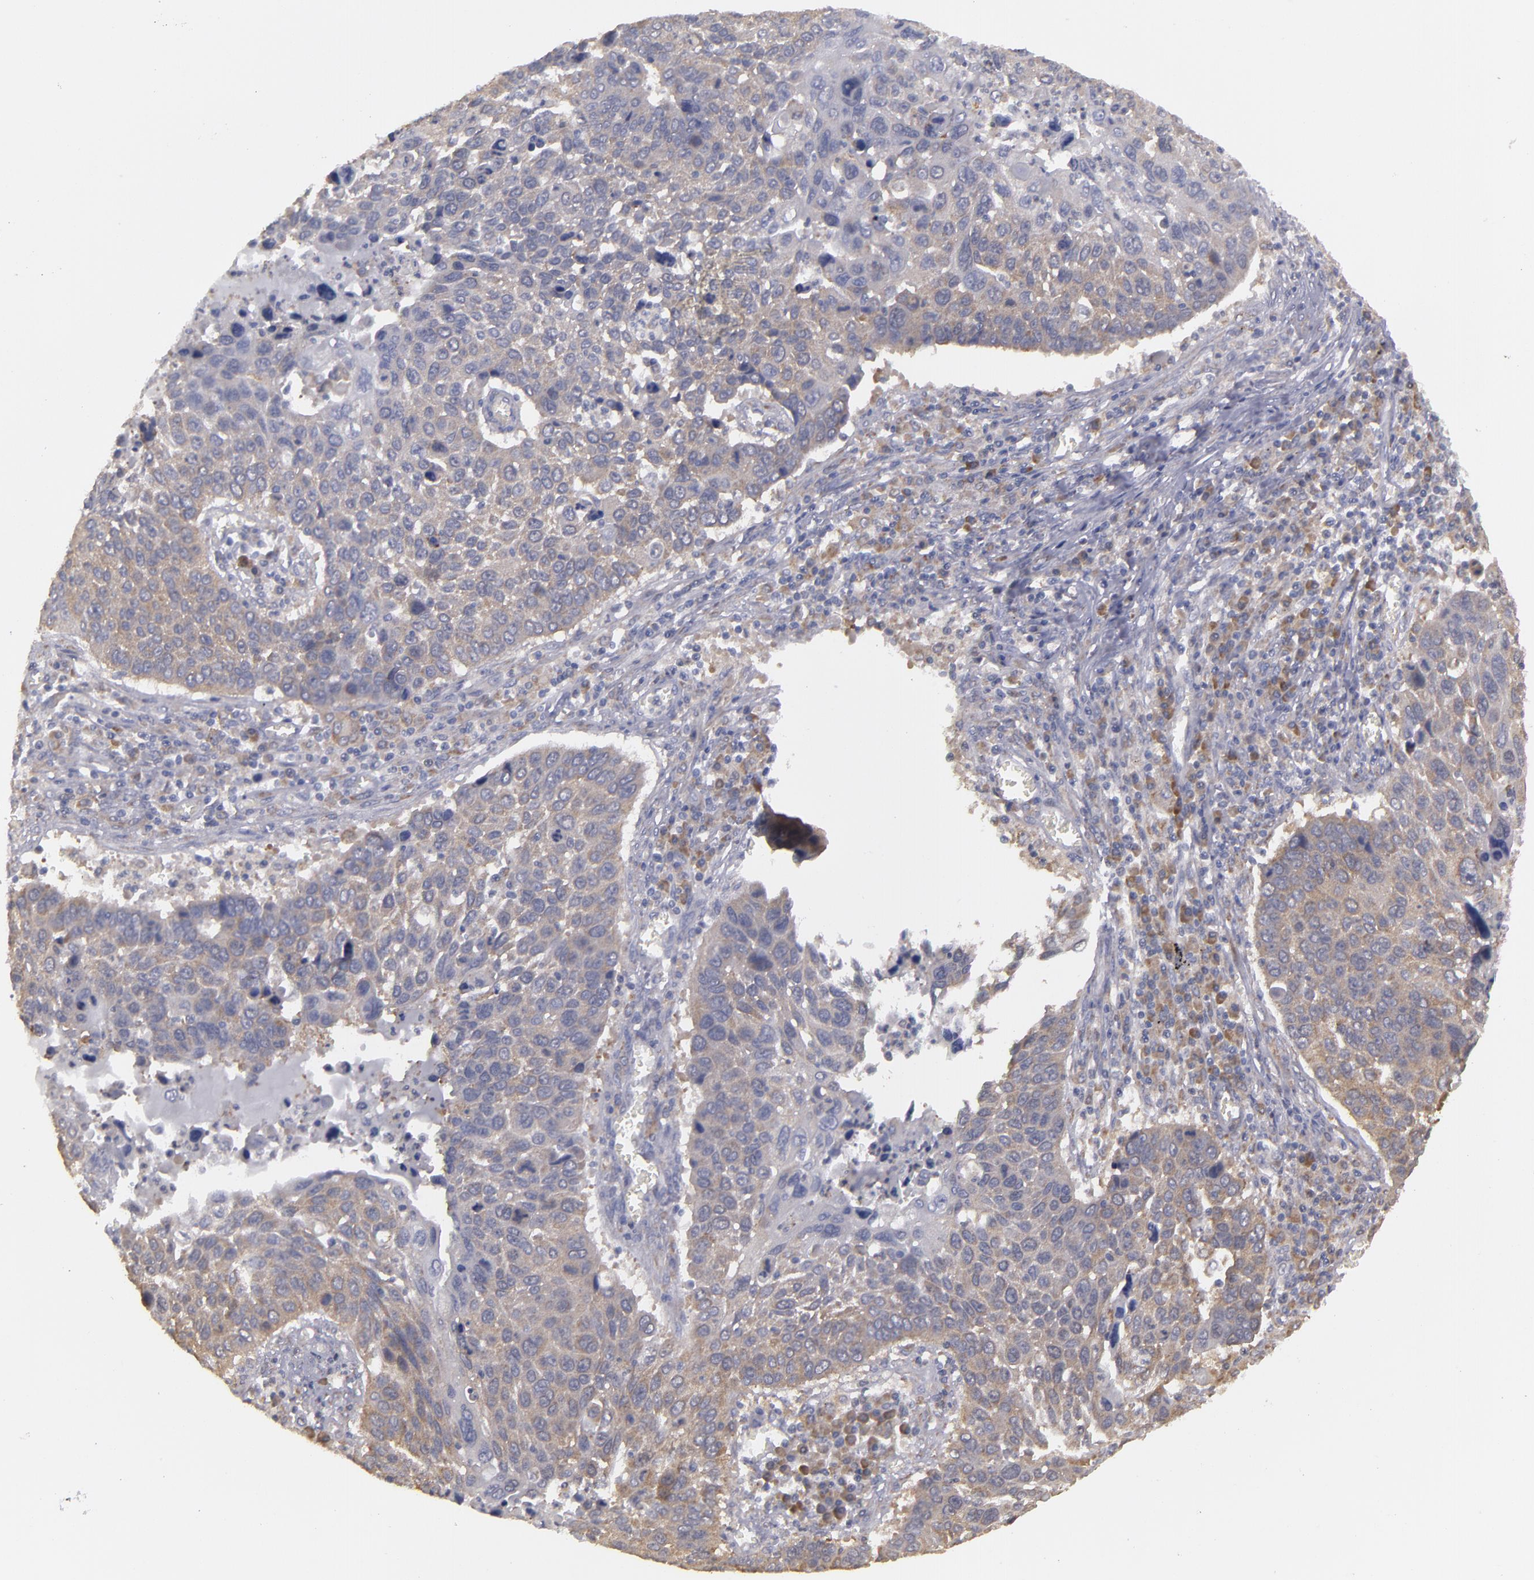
{"staining": {"intensity": "moderate", "quantity": ">75%", "location": "cytoplasmic/membranous"}, "tissue": "lung cancer", "cell_type": "Tumor cells", "image_type": "cancer", "snomed": [{"axis": "morphology", "description": "Squamous cell carcinoma, NOS"}, {"axis": "topography", "description": "Lung"}], "caption": "The histopathology image exhibits a brown stain indicating the presence of a protein in the cytoplasmic/membranous of tumor cells in squamous cell carcinoma (lung). Nuclei are stained in blue.", "gene": "MTHFD1", "patient": {"sex": "male", "age": 68}}